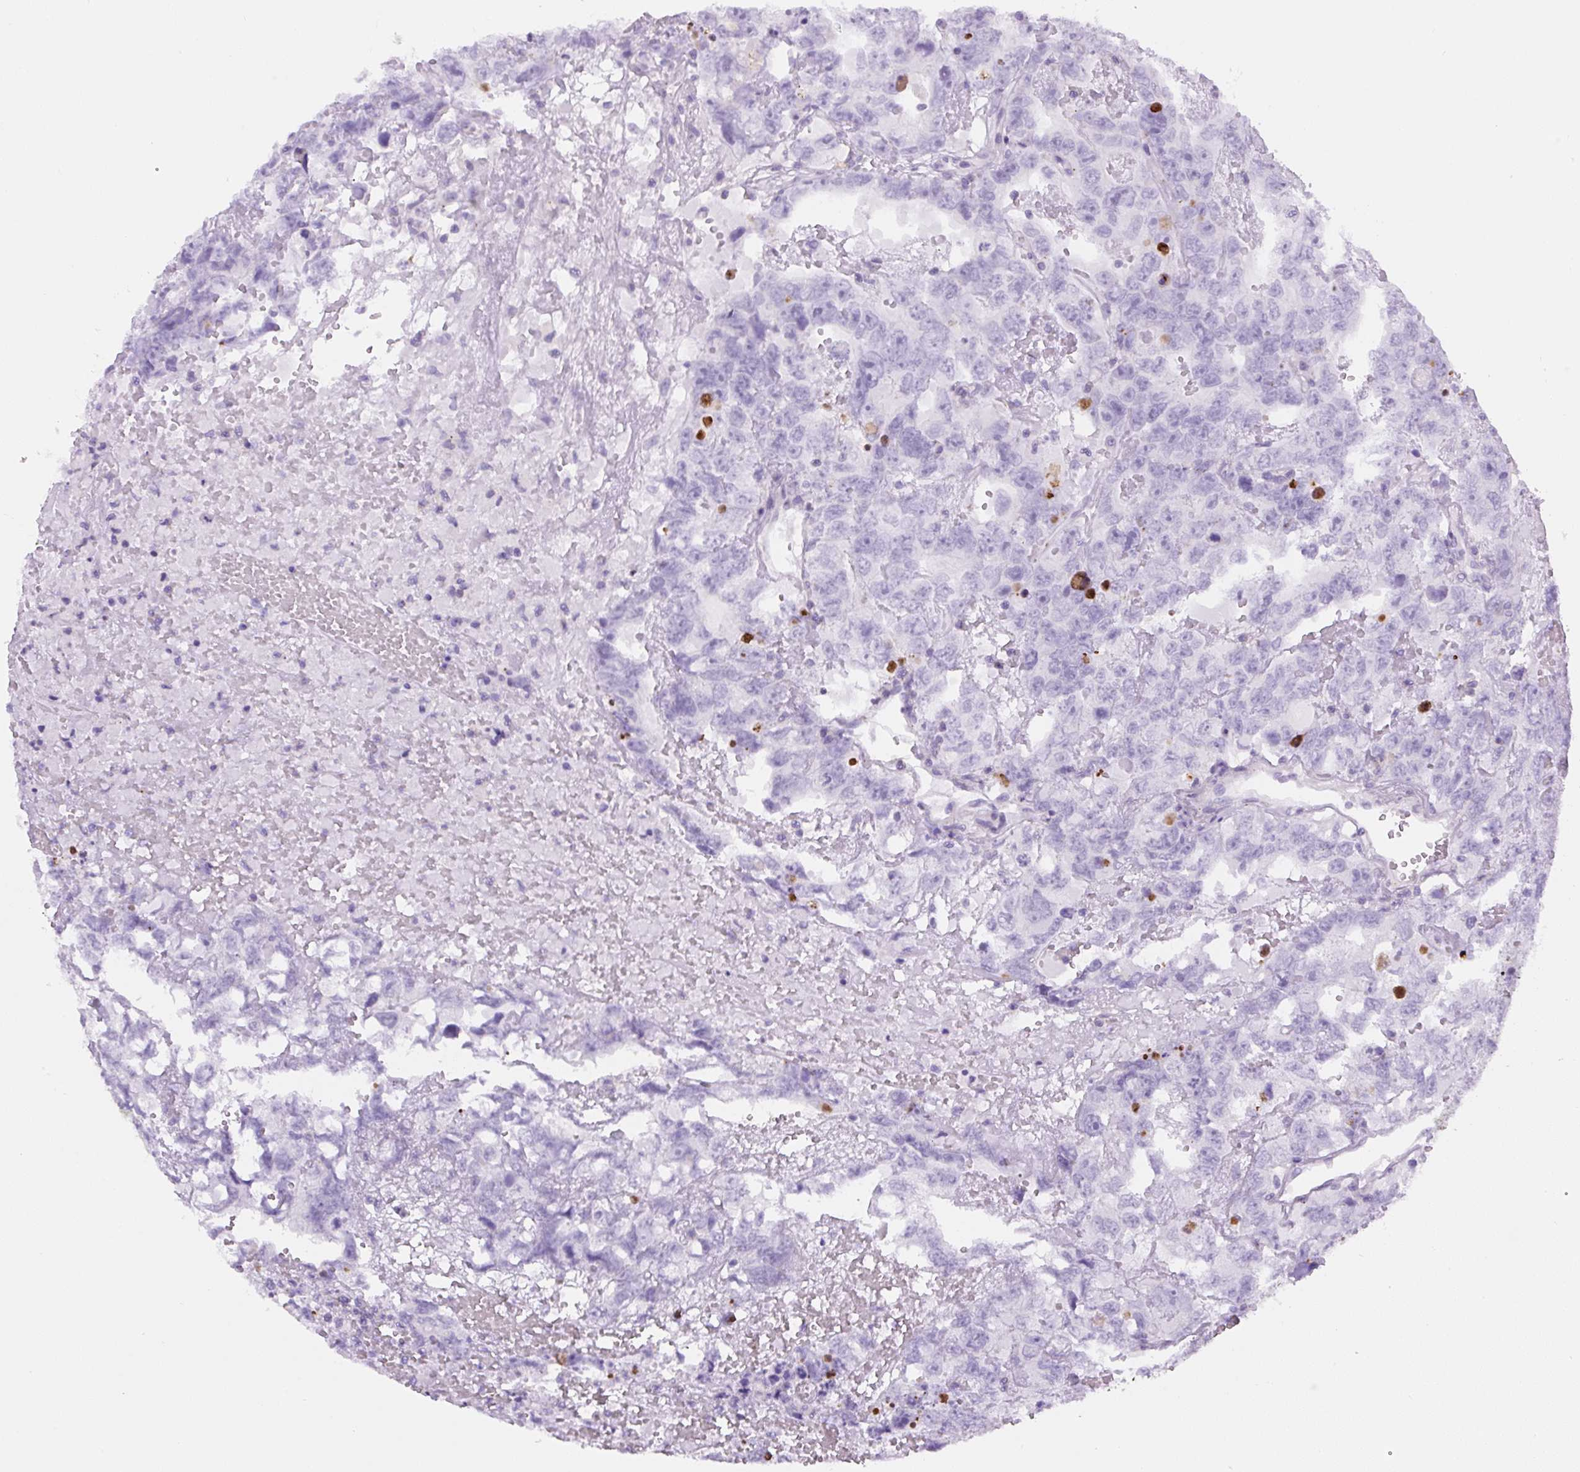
{"staining": {"intensity": "negative", "quantity": "none", "location": "none"}, "tissue": "testis cancer", "cell_type": "Tumor cells", "image_type": "cancer", "snomed": [{"axis": "morphology", "description": "Carcinoma, Embryonal, NOS"}, {"axis": "topography", "description": "Testis"}], "caption": "High power microscopy image of an immunohistochemistry histopathology image of testis embryonal carcinoma, revealing no significant staining in tumor cells.", "gene": "PIP5KL1", "patient": {"sex": "male", "age": 45}}